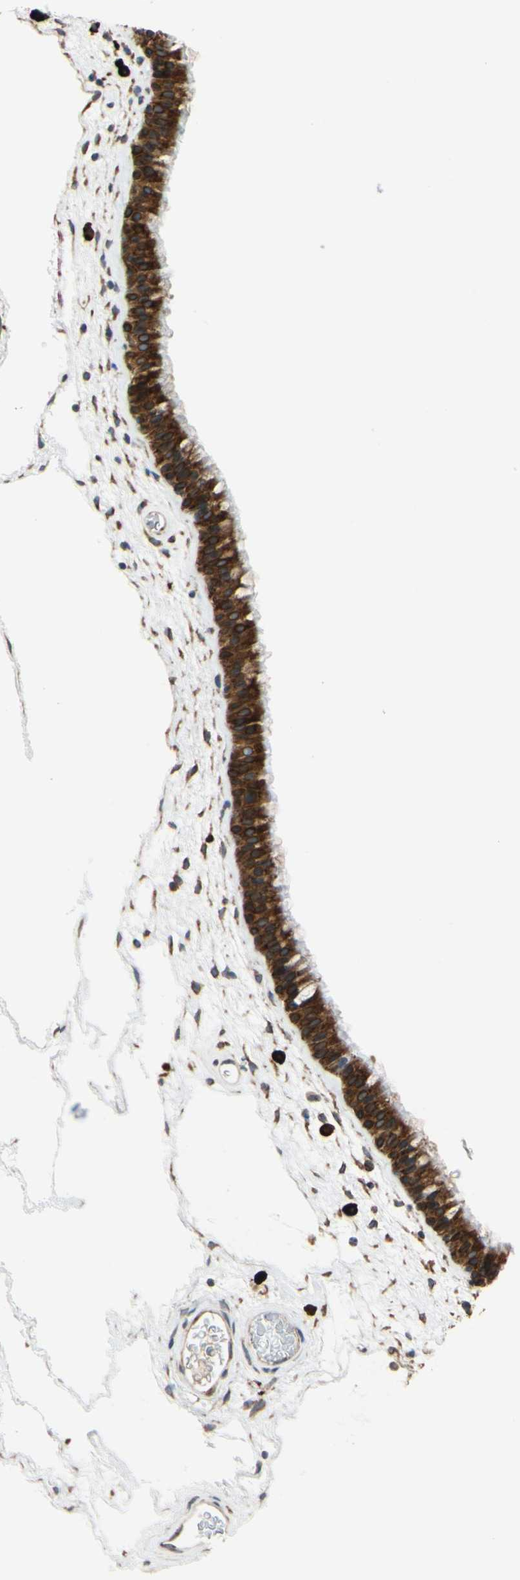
{"staining": {"intensity": "strong", "quantity": ">75%", "location": "cytoplasmic/membranous"}, "tissue": "nasopharynx", "cell_type": "Respiratory epithelial cells", "image_type": "normal", "snomed": [{"axis": "morphology", "description": "Normal tissue, NOS"}, {"axis": "morphology", "description": "Inflammation, NOS"}, {"axis": "topography", "description": "Nasopharynx"}], "caption": "There is high levels of strong cytoplasmic/membranous positivity in respiratory epithelial cells of normal nasopharynx, as demonstrated by immunohistochemical staining (brown color).", "gene": "RPN2", "patient": {"sex": "male", "age": 48}}